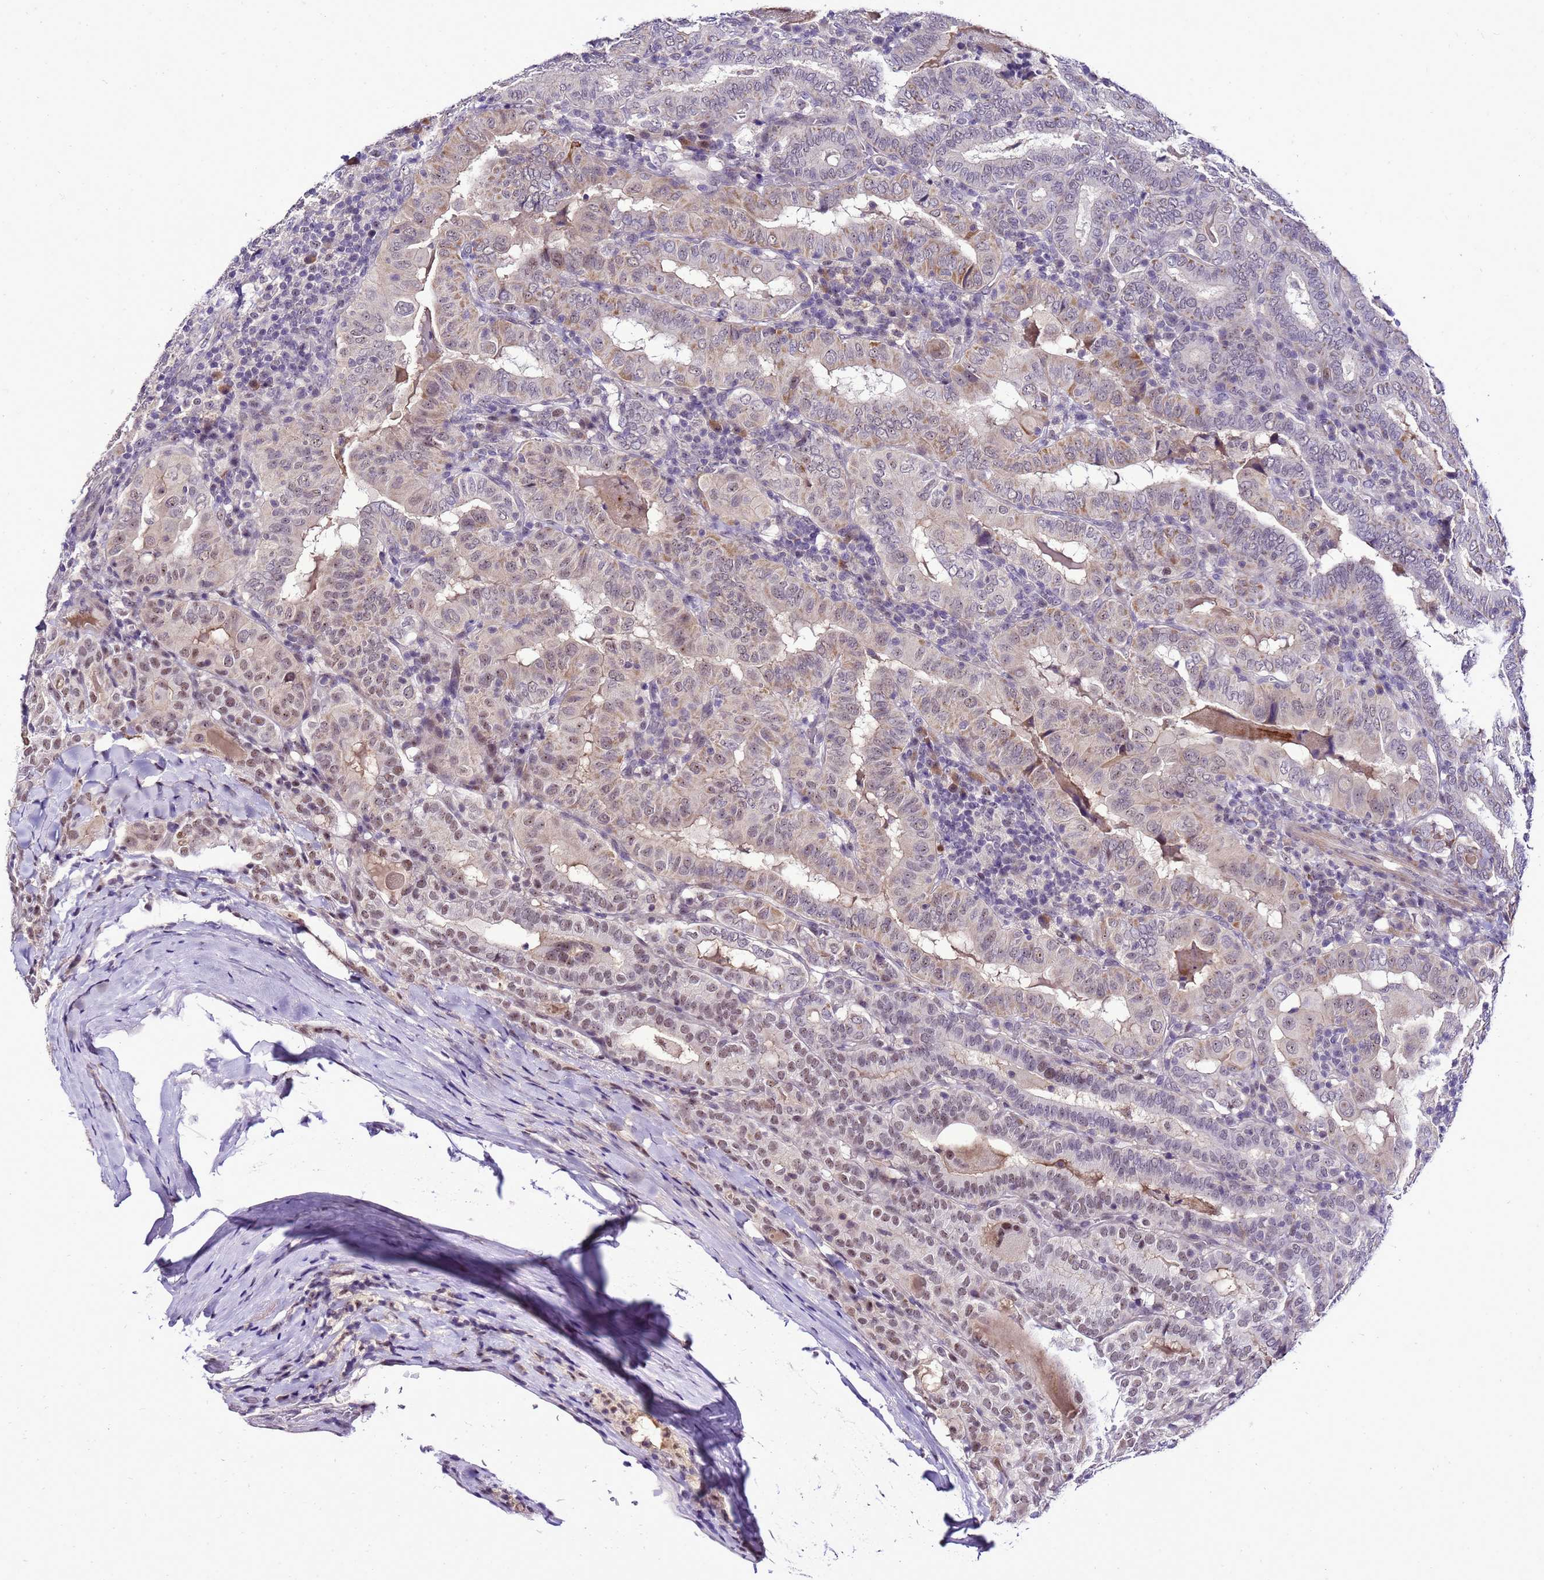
{"staining": {"intensity": "moderate", "quantity": "25%-75%", "location": "cytoplasmic/membranous,nuclear"}, "tissue": "thyroid cancer", "cell_type": "Tumor cells", "image_type": "cancer", "snomed": [{"axis": "morphology", "description": "Papillary adenocarcinoma, NOS"}, {"axis": "topography", "description": "Thyroid gland"}], "caption": "The histopathology image shows immunohistochemical staining of thyroid papillary adenocarcinoma. There is moderate cytoplasmic/membranous and nuclear positivity is present in approximately 25%-75% of tumor cells.", "gene": "C19orf47", "patient": {"sex": "female", "age": 72}}